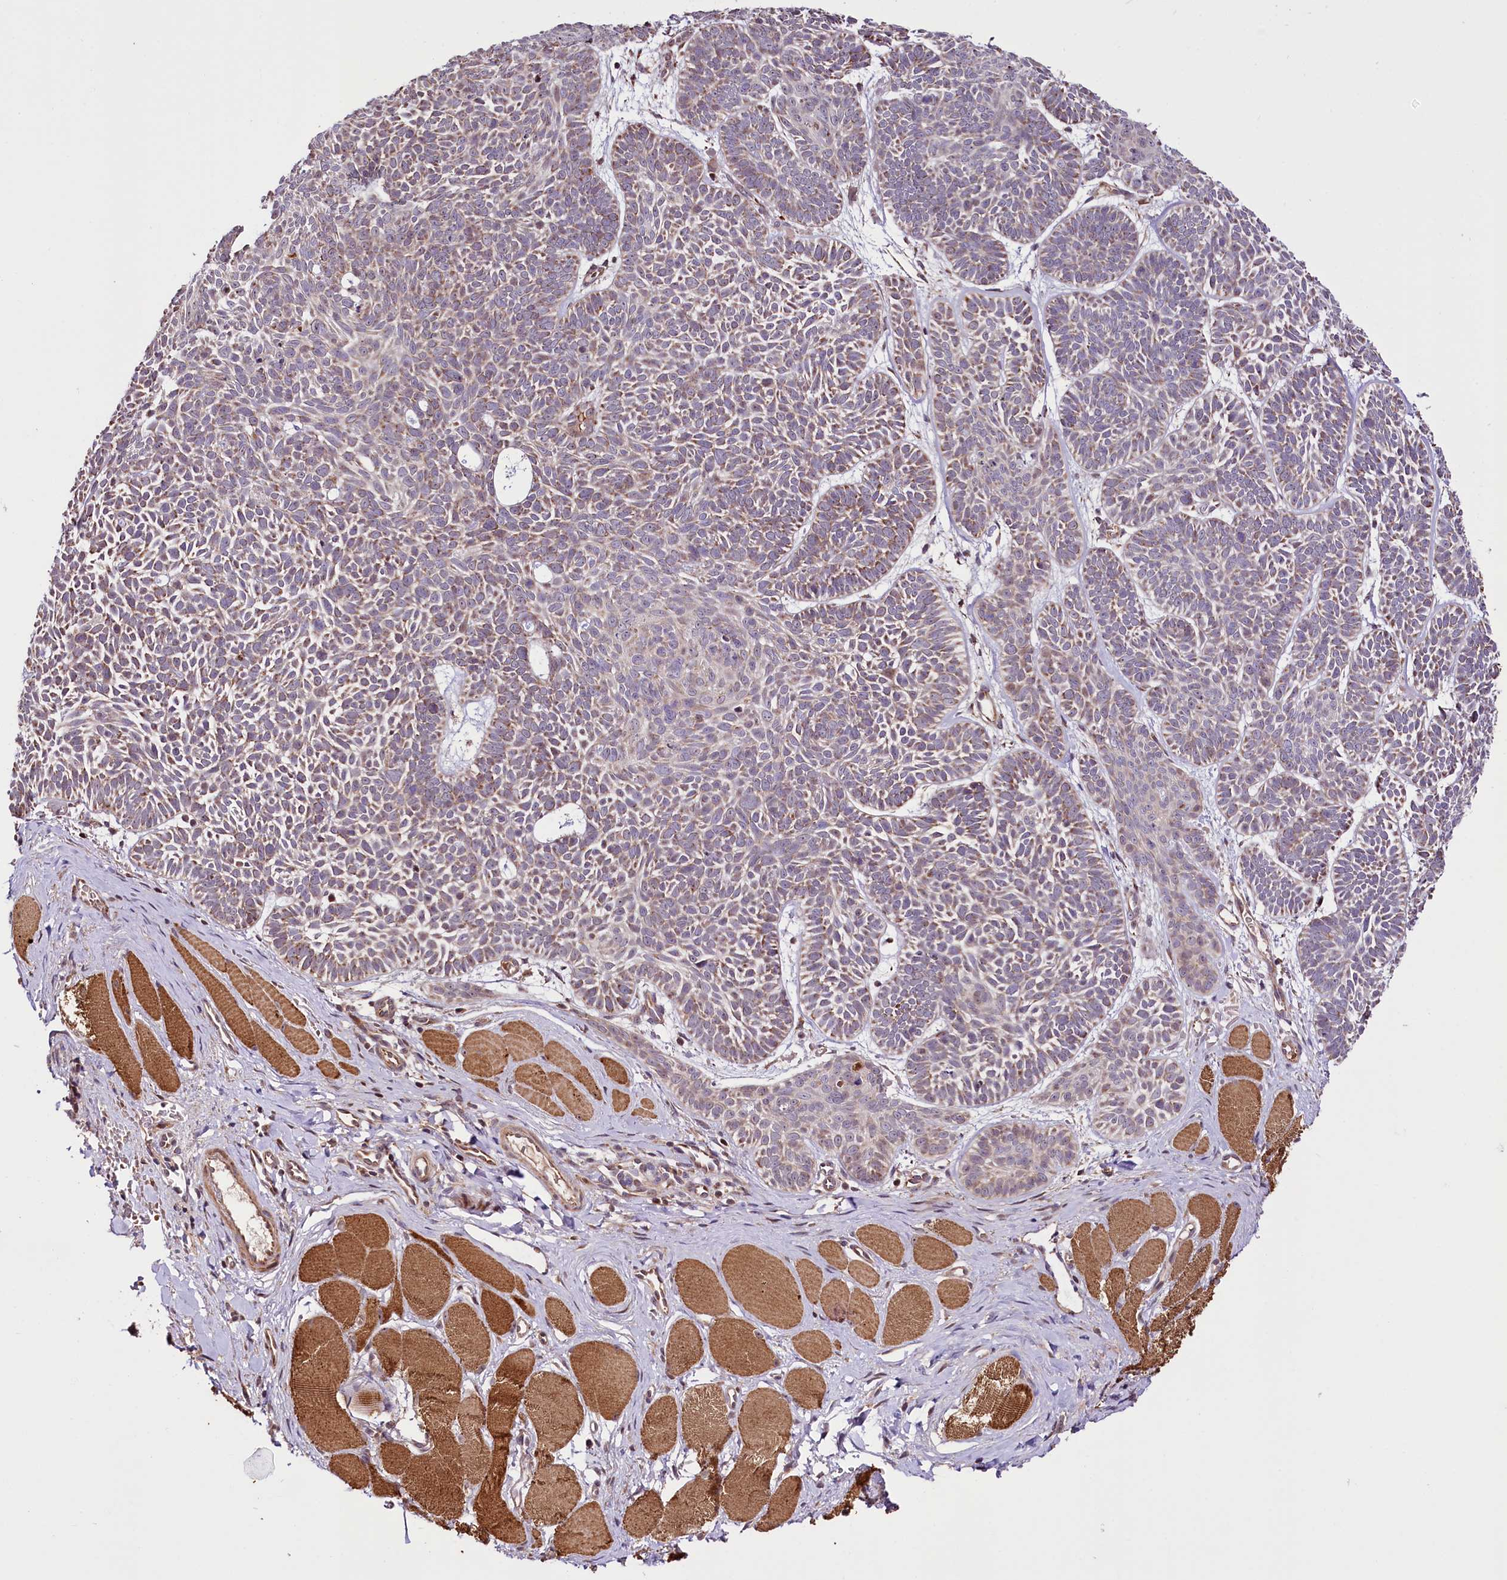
{"staining": {"intensity": "moderate", "quantity": "25%-75%", "location": "cytoplasmic/membranous"}, "tissue": "skin cancer", "cell_type": "Tumor cells", "image_type": "cancer", "snomed": [{"axis": "morphology", "description": "Basal cell carcinoma"}, {"axis": "topography", "description": "Skin"}], "caption": "A micrograph of human skin basal cell carcinoma stained for a protein exhibits moderate cytoplasmic/membranous brown staining in tumor cells.", "gene": "ST7", "patient": {"sex": "male", "age": 85}}